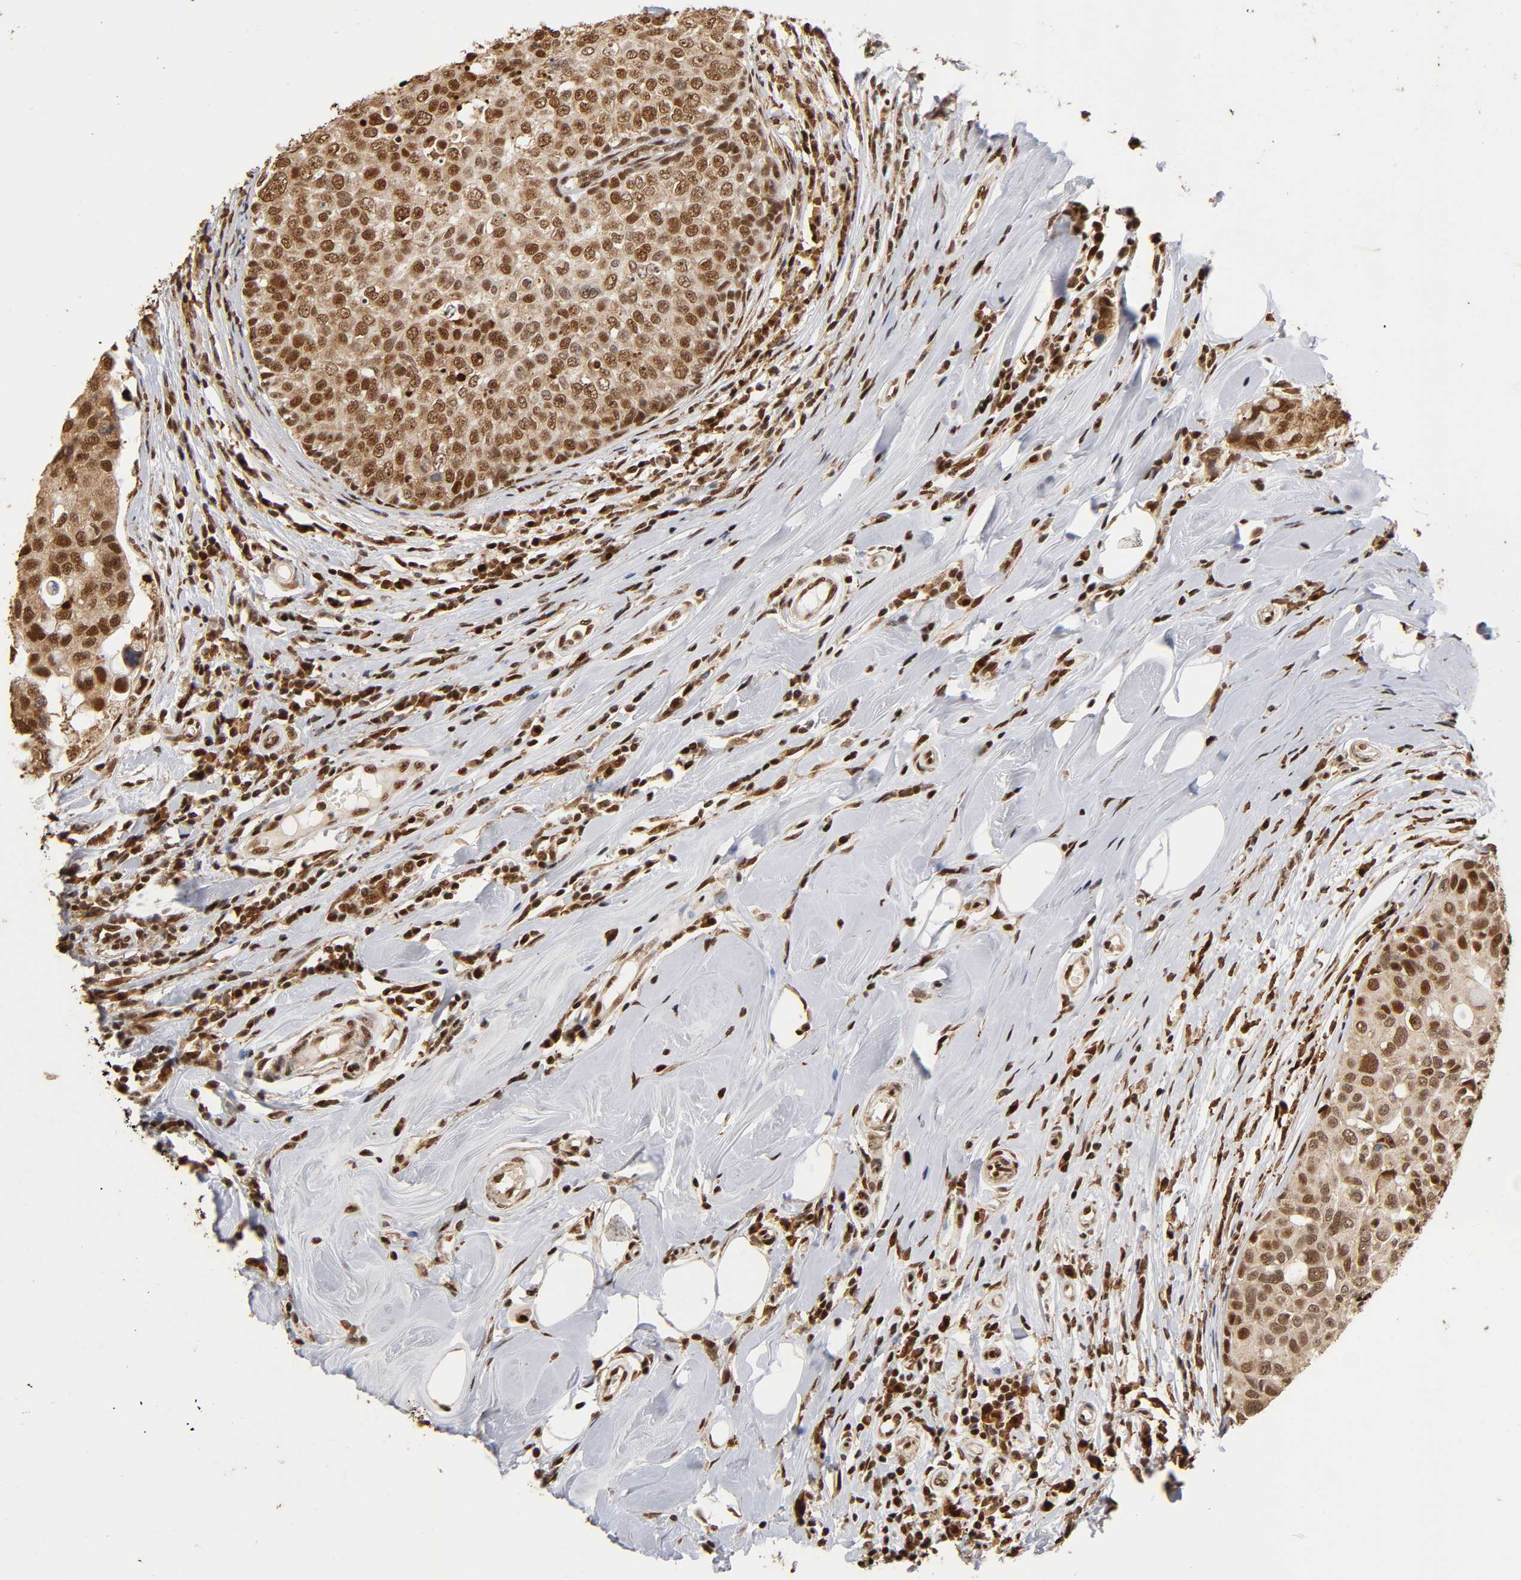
{"staining": {"intensity": "strong", "quantity": ">75%", "location": "cytoplasmic/membranous,nuclear"}, "tissue": "breast cancer", "cell_type": "Tumor cells", "image_type": "cancer", "snomed": [{"axis": "morphology", "description": "Duct carcinoma"}, {"axis": "topography", "description": "Breast"}], "caption": "An image of breast infiltrating ductal carcinoma stained for a protein demonstrates strong cytoplasmic/membranous and nuclear brown staining in tumor cells. The staining was performed using DAB to visualize the protein expression in brown, while the nuclei were stained in blue with hematoxylin (Magnification: 20x).", "gene": "RNF122", "patient": {"sex": "female", "age": 27}}